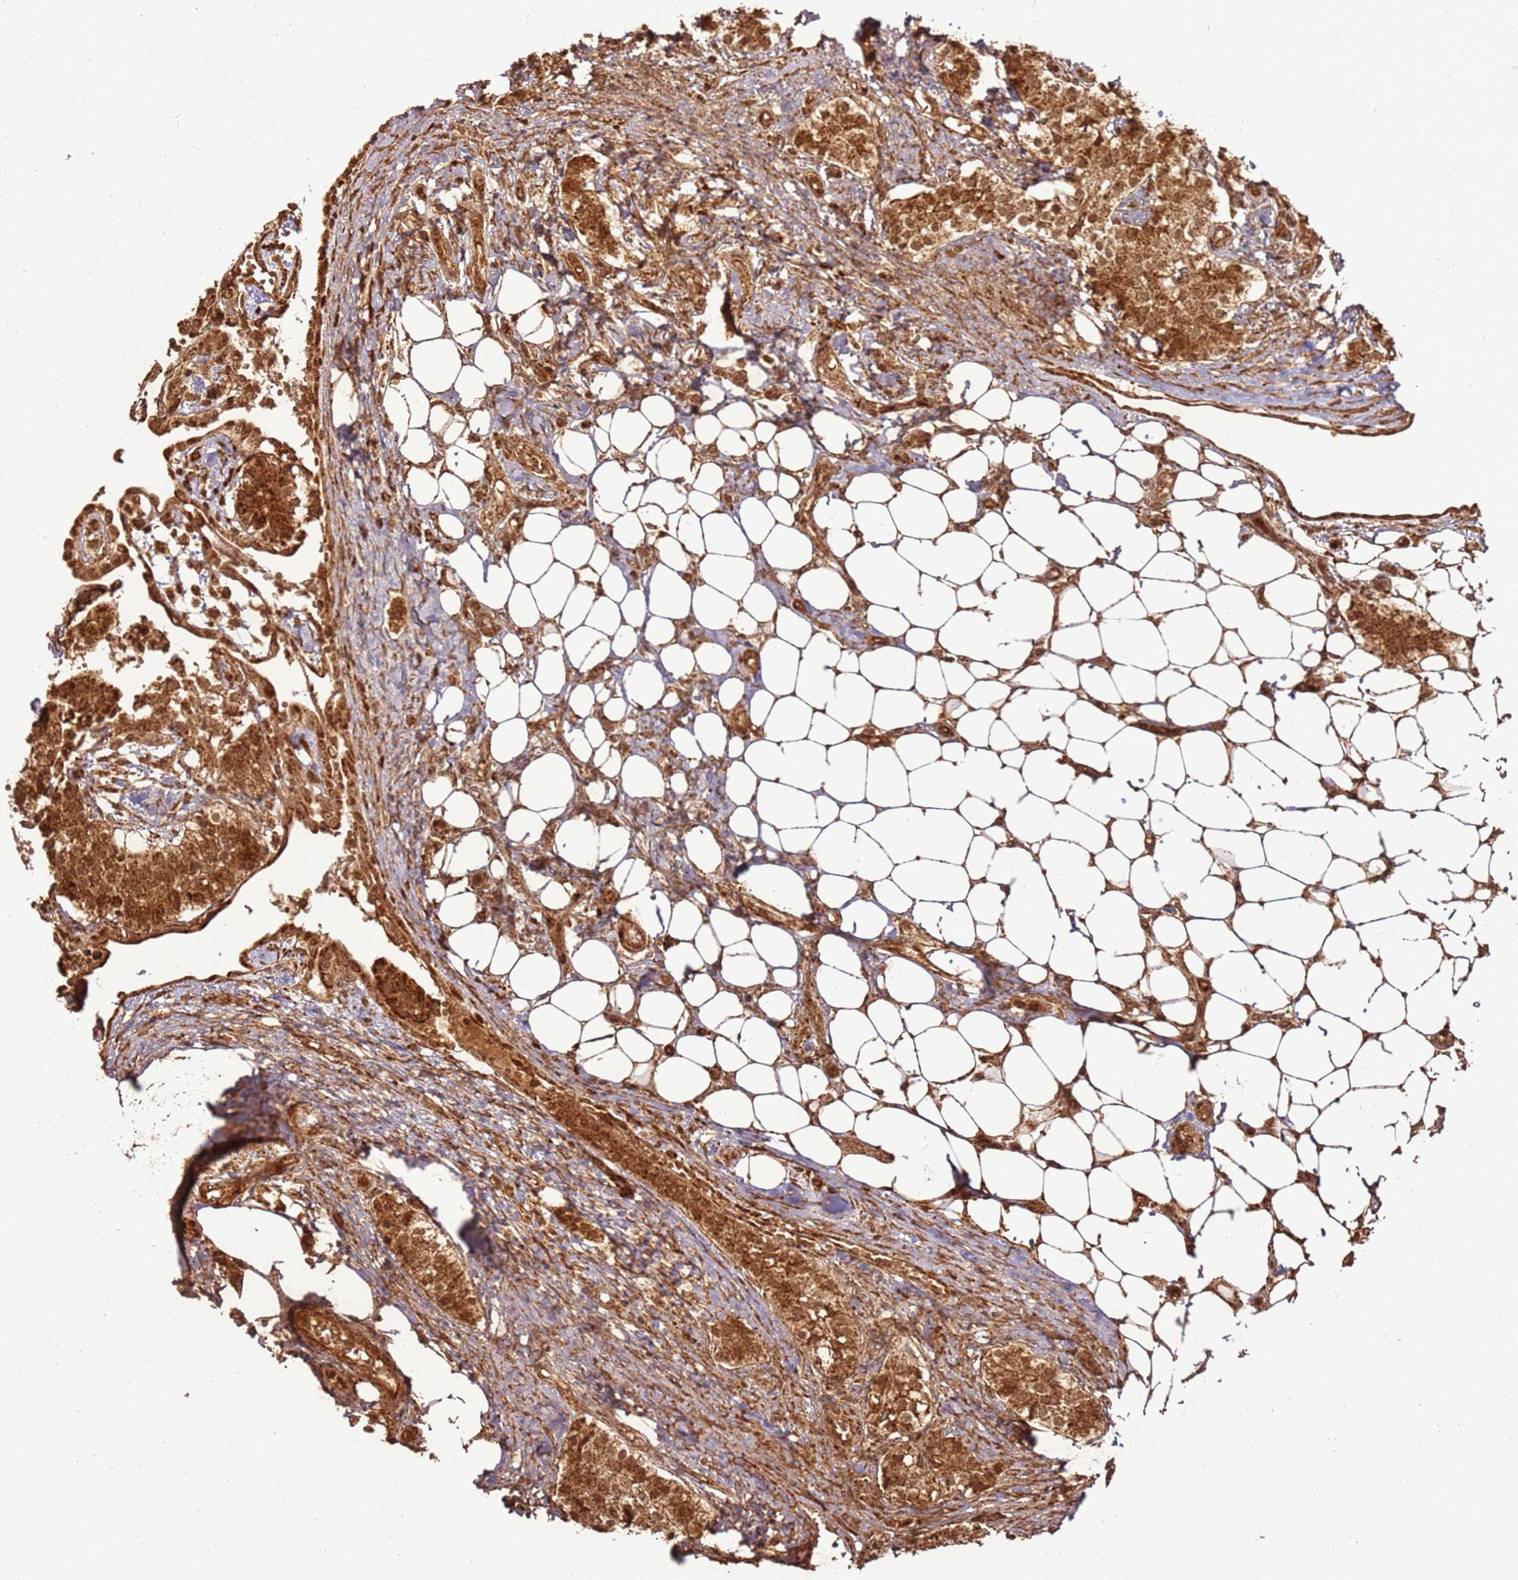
{"staining": {"intensity": "strong", "quantity": ">75%", "location": "cytoplasmic/membranous"}, "tissue": "carcinoid", "cell_type": "Tumor cells", "image_type": "cancer", "snomed": [{"axis": "morphology", "description": "Carcinoid, malignant, NOS"}, {"axis": "topography", "description": "Colon"}], "caption": "Approximately >75% of tumor cells in carcinoid display strong cytoplasmic/membranous protein positivity as visualized by brown immunohistochemical staining.", "gene": "MRPS6", "patient": {"sex": "female", "age": 52}}